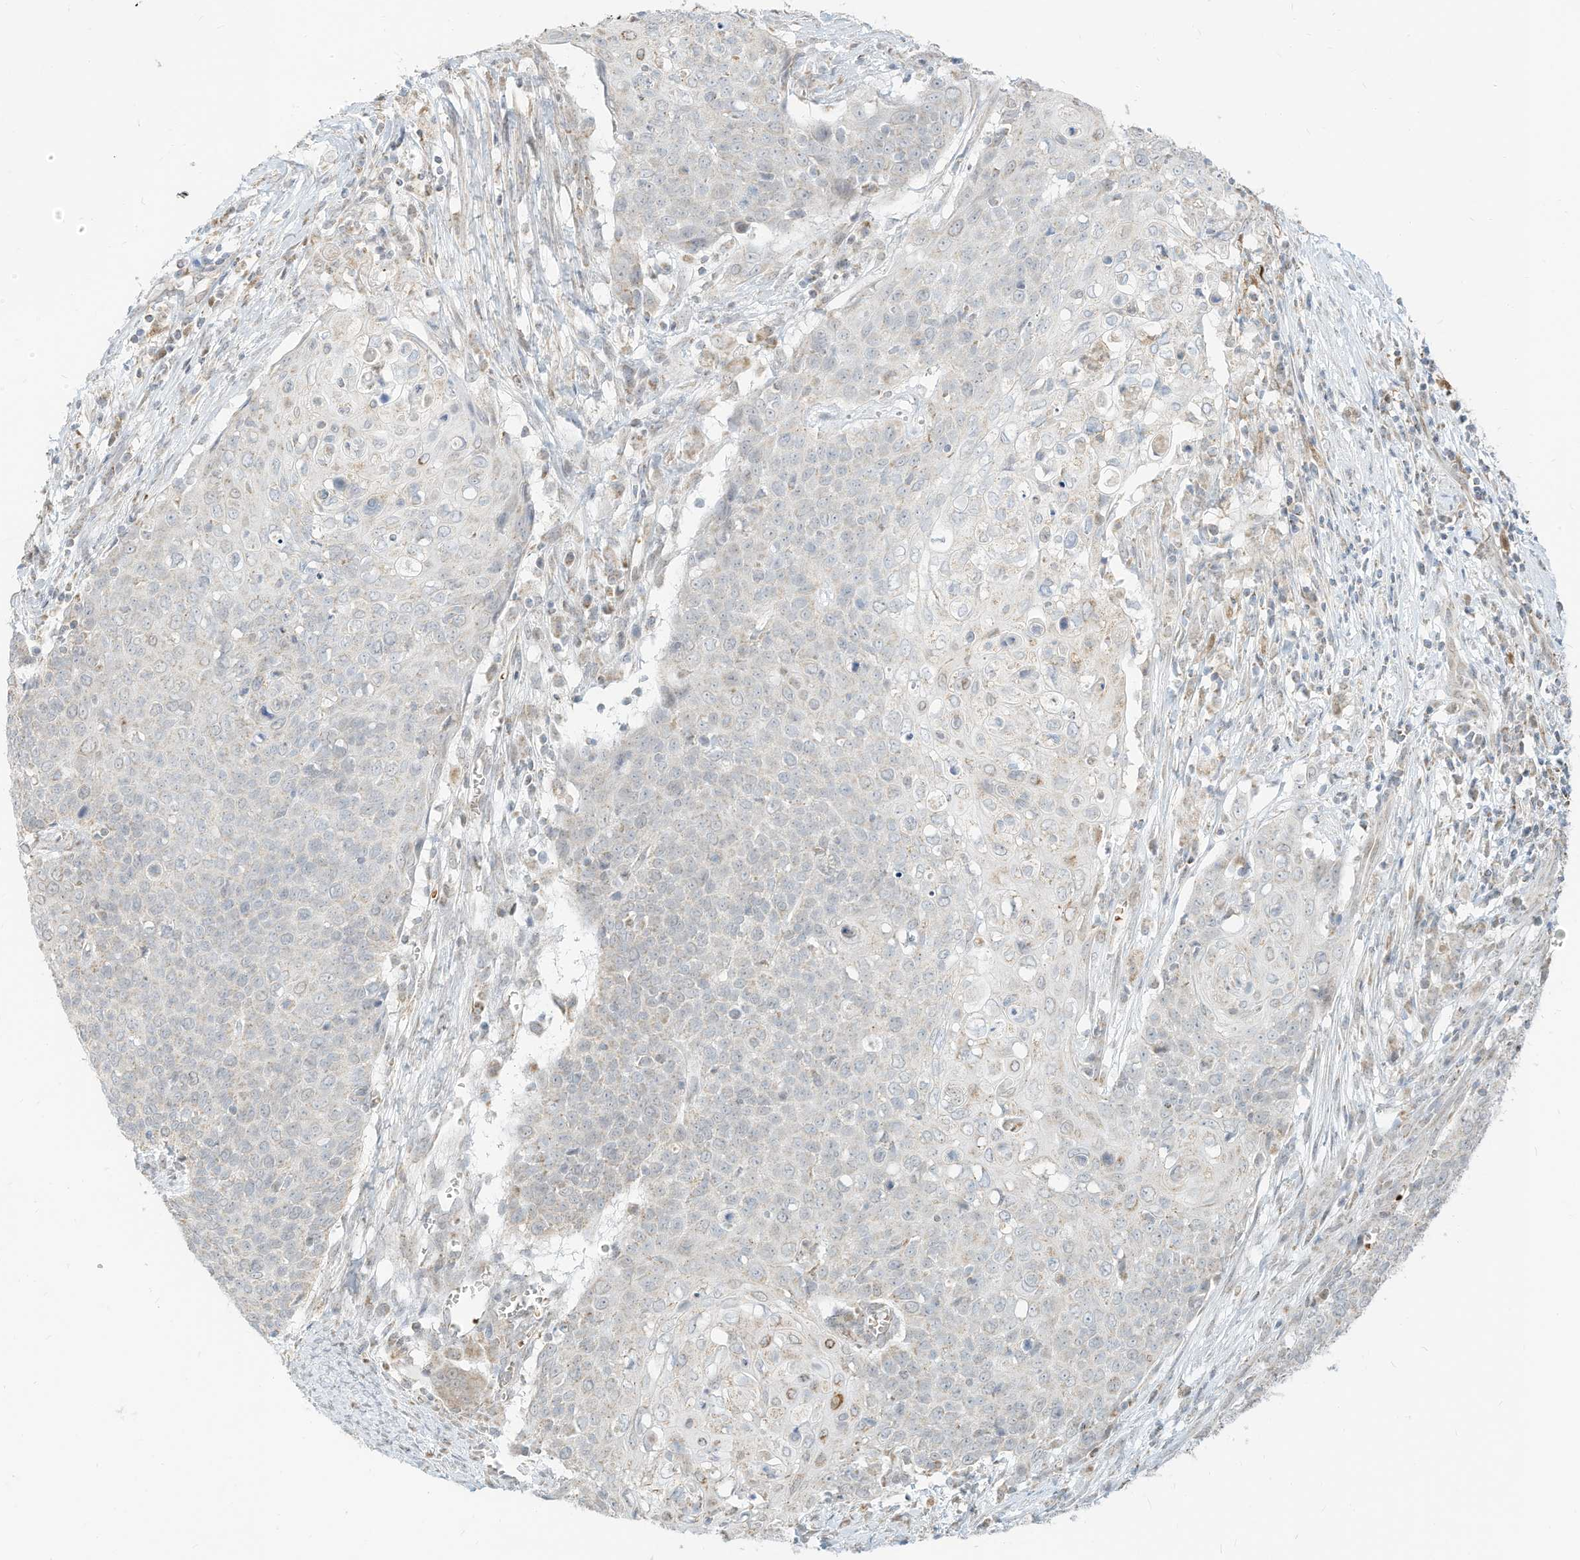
{"staining": {"intensity": "negative", "quantity": "none", "location": "none"}, "tissue": "cervical cancer", "cell_type": "Tumor cells", "image_type": "cancer", "snomed": [{"axis": "morphology", "description": "Squamous cell carcinoma, NOS"}, {"axis": "topography", "description": "Cervix"}], "caption": "The IHC image has no significant expression in tumor cells of cervical cancer (squamous cell carcinoma) tissue.", "gene": "MTUS2", "patient": {"sex": "female", "age": 39}}